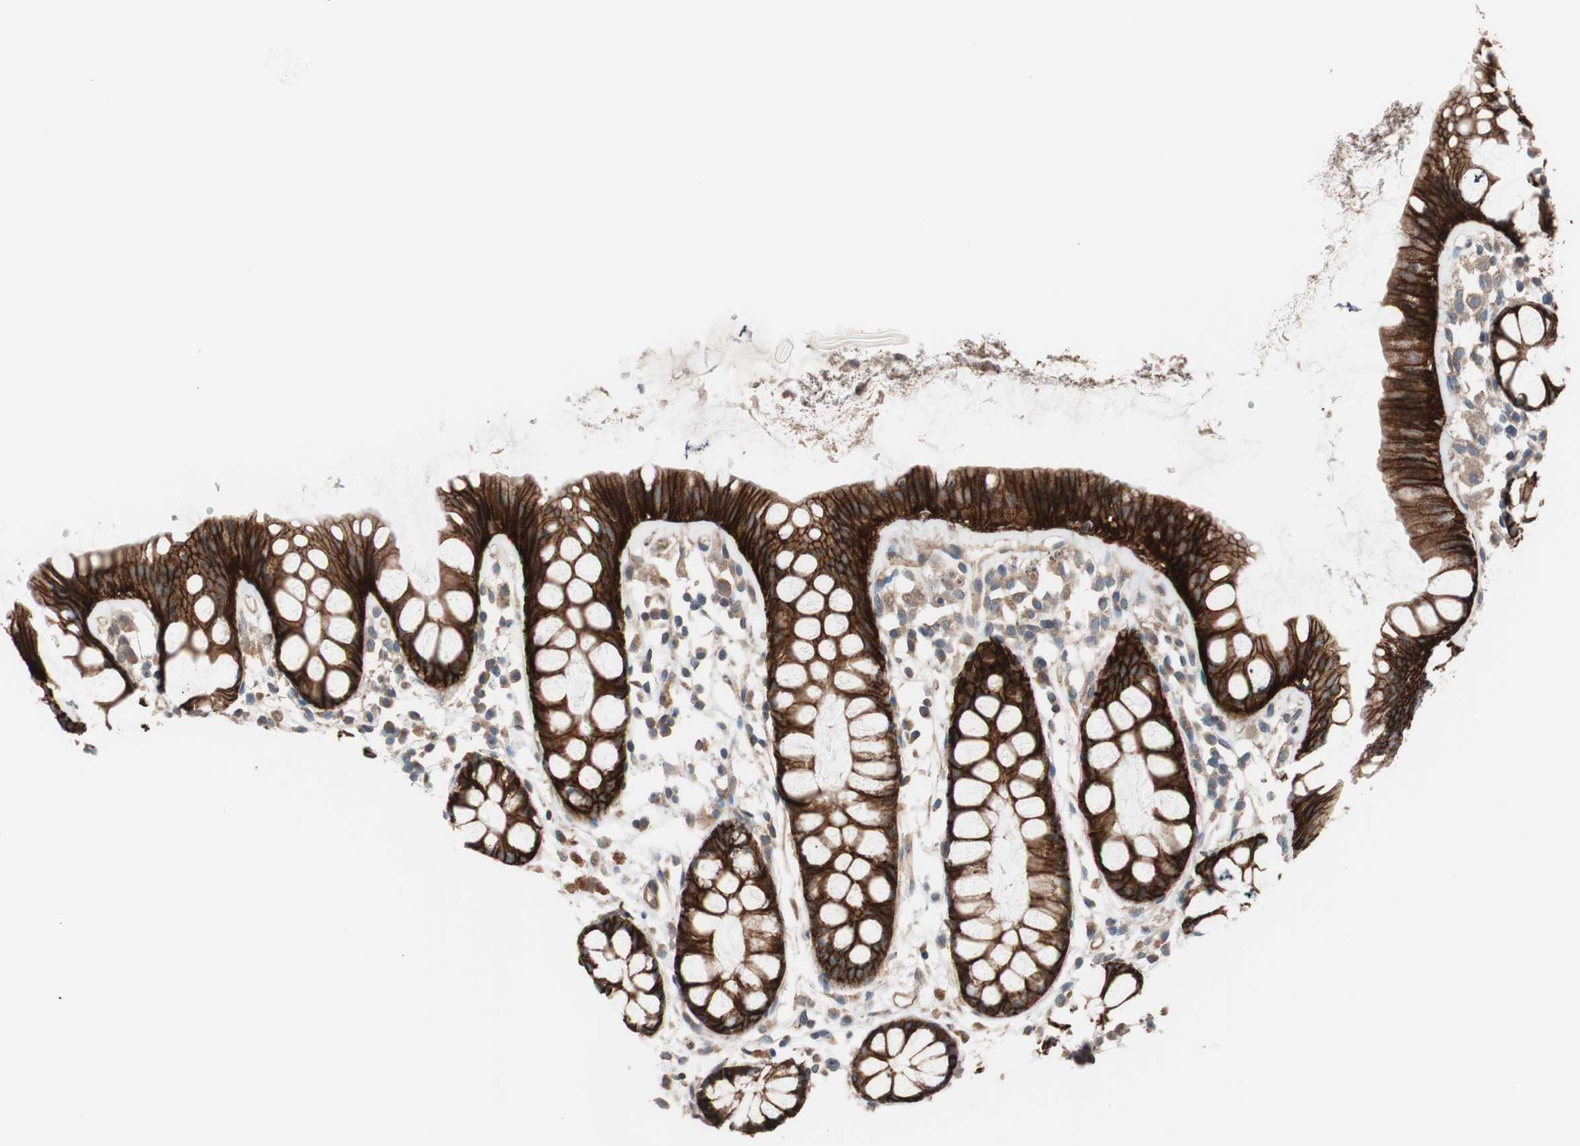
{"staining": {"intensity": "strong", "quantity": ">75%", "location": "cytoplasmic/membranous"}, "tissue": "rectum", "cell_type": "Glandular cells", "image_type": "normal", "snomed": [{"axis": "morphology", "description": "Normal tissue, NOS"}, {"axis": "topography", "description": "Rectum"}], "caption": "DAB (3,3'-diaminobenzidine) immunohistochemical staining of unremarkable human rectum displays strong cytoplasmic/membranous protein positivity in approximately >75% of glandular cells. (IHC, brightfield microscopy, high magnification).", "gene": "SDC4", "patient": {"sex": "female", "age": 66}}